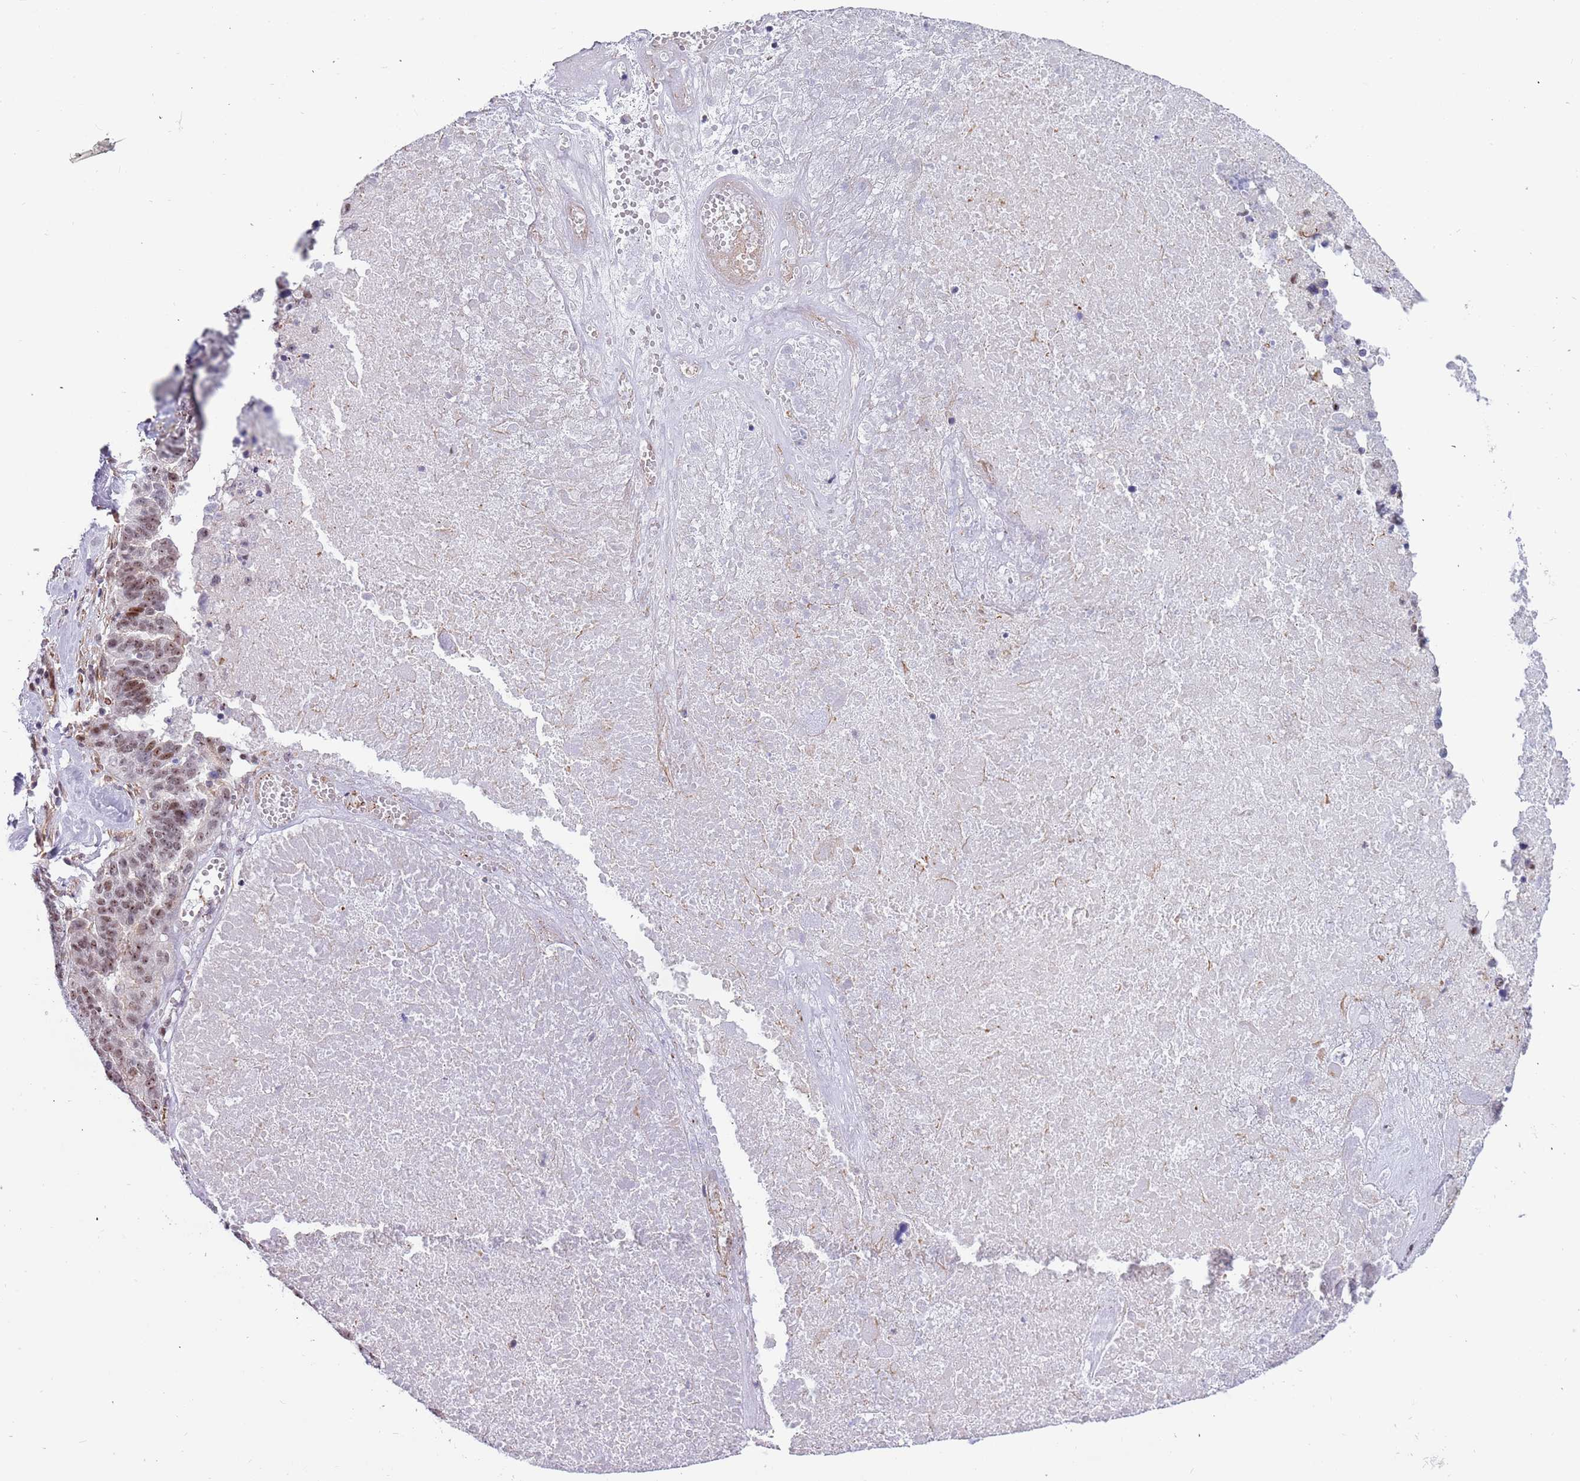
{"staining": {"intensity": "moderate", "quantity": ">75%", "location": "nuclear"}, "tissue": "ovarian cancer", "cell_type": "Tumor cells", "image_type": "cancer", "snomed": [{"axis": "morphology", "description": "Cystadenocarcinoma, serous, NOS"}, {"axis": "topography", "description": "Ovary"}], "caption": "Human serous cystadenocarcinoma (ovarian) stained for a protein (brown) displays moderate nuclear positive staining in approximately >75% of tumor cells.", "gene": "LRMDA", "patient": {"sex": "female", "age": 59}}